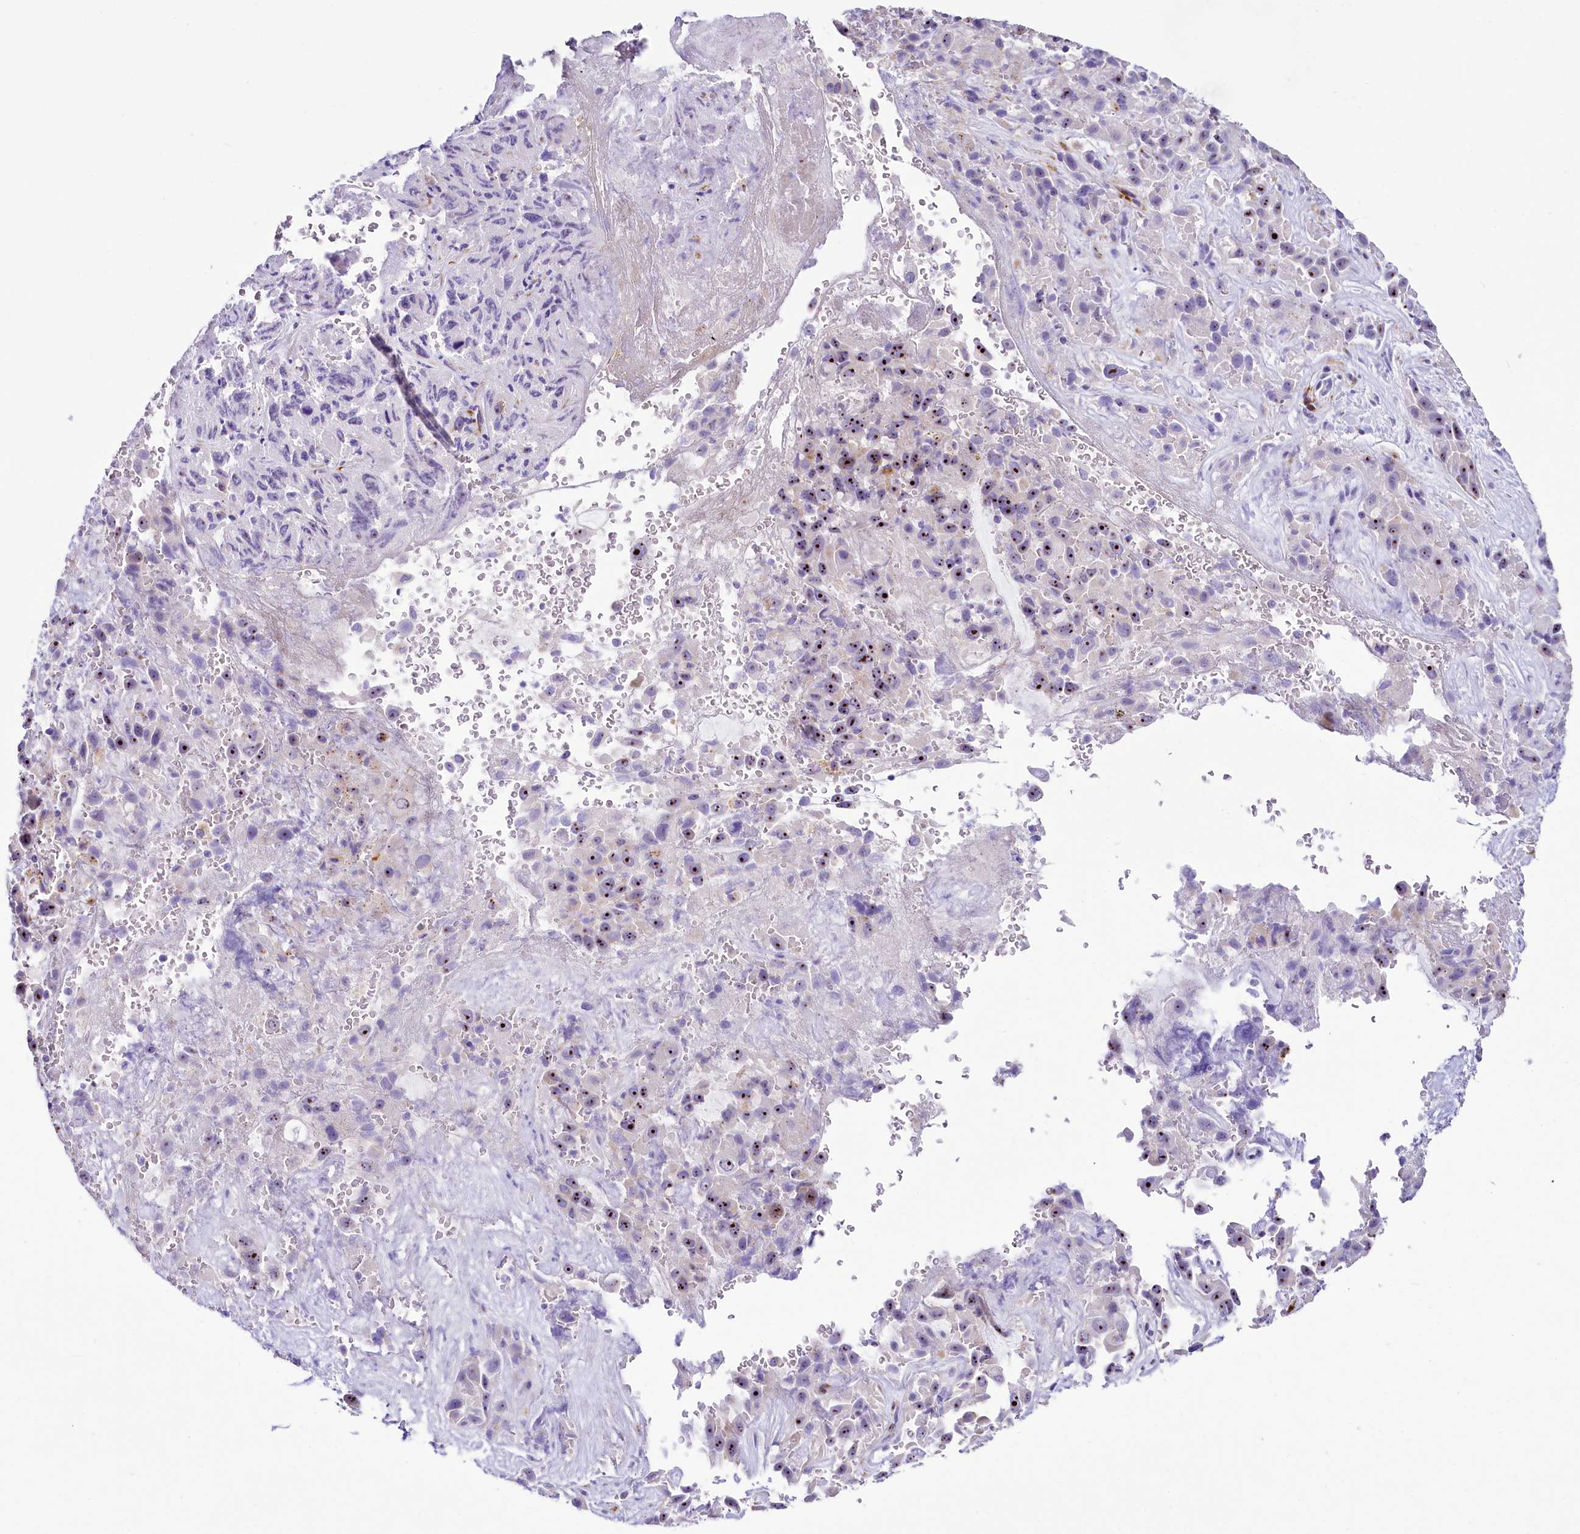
{"staining": {"intensity": "strong", "quantity": ">75%", "location": "nuclear"}, "tissue": "liver cancer", "cell_type": "Tumor cells", "image_type": "cancer", "snomed": [{"axis": "morphology", "description": "Cholangiocarcinoma"}, {"axis": "topography", "description": "Liver"}], "caption": "The image demonstrates staining of liver cholangiocarcinoma, revealing strong nuclear protein staining (brown color) within tumor cells.", "gene": "SH3TC2", "patient": {"sex": "female", "age": 52}}